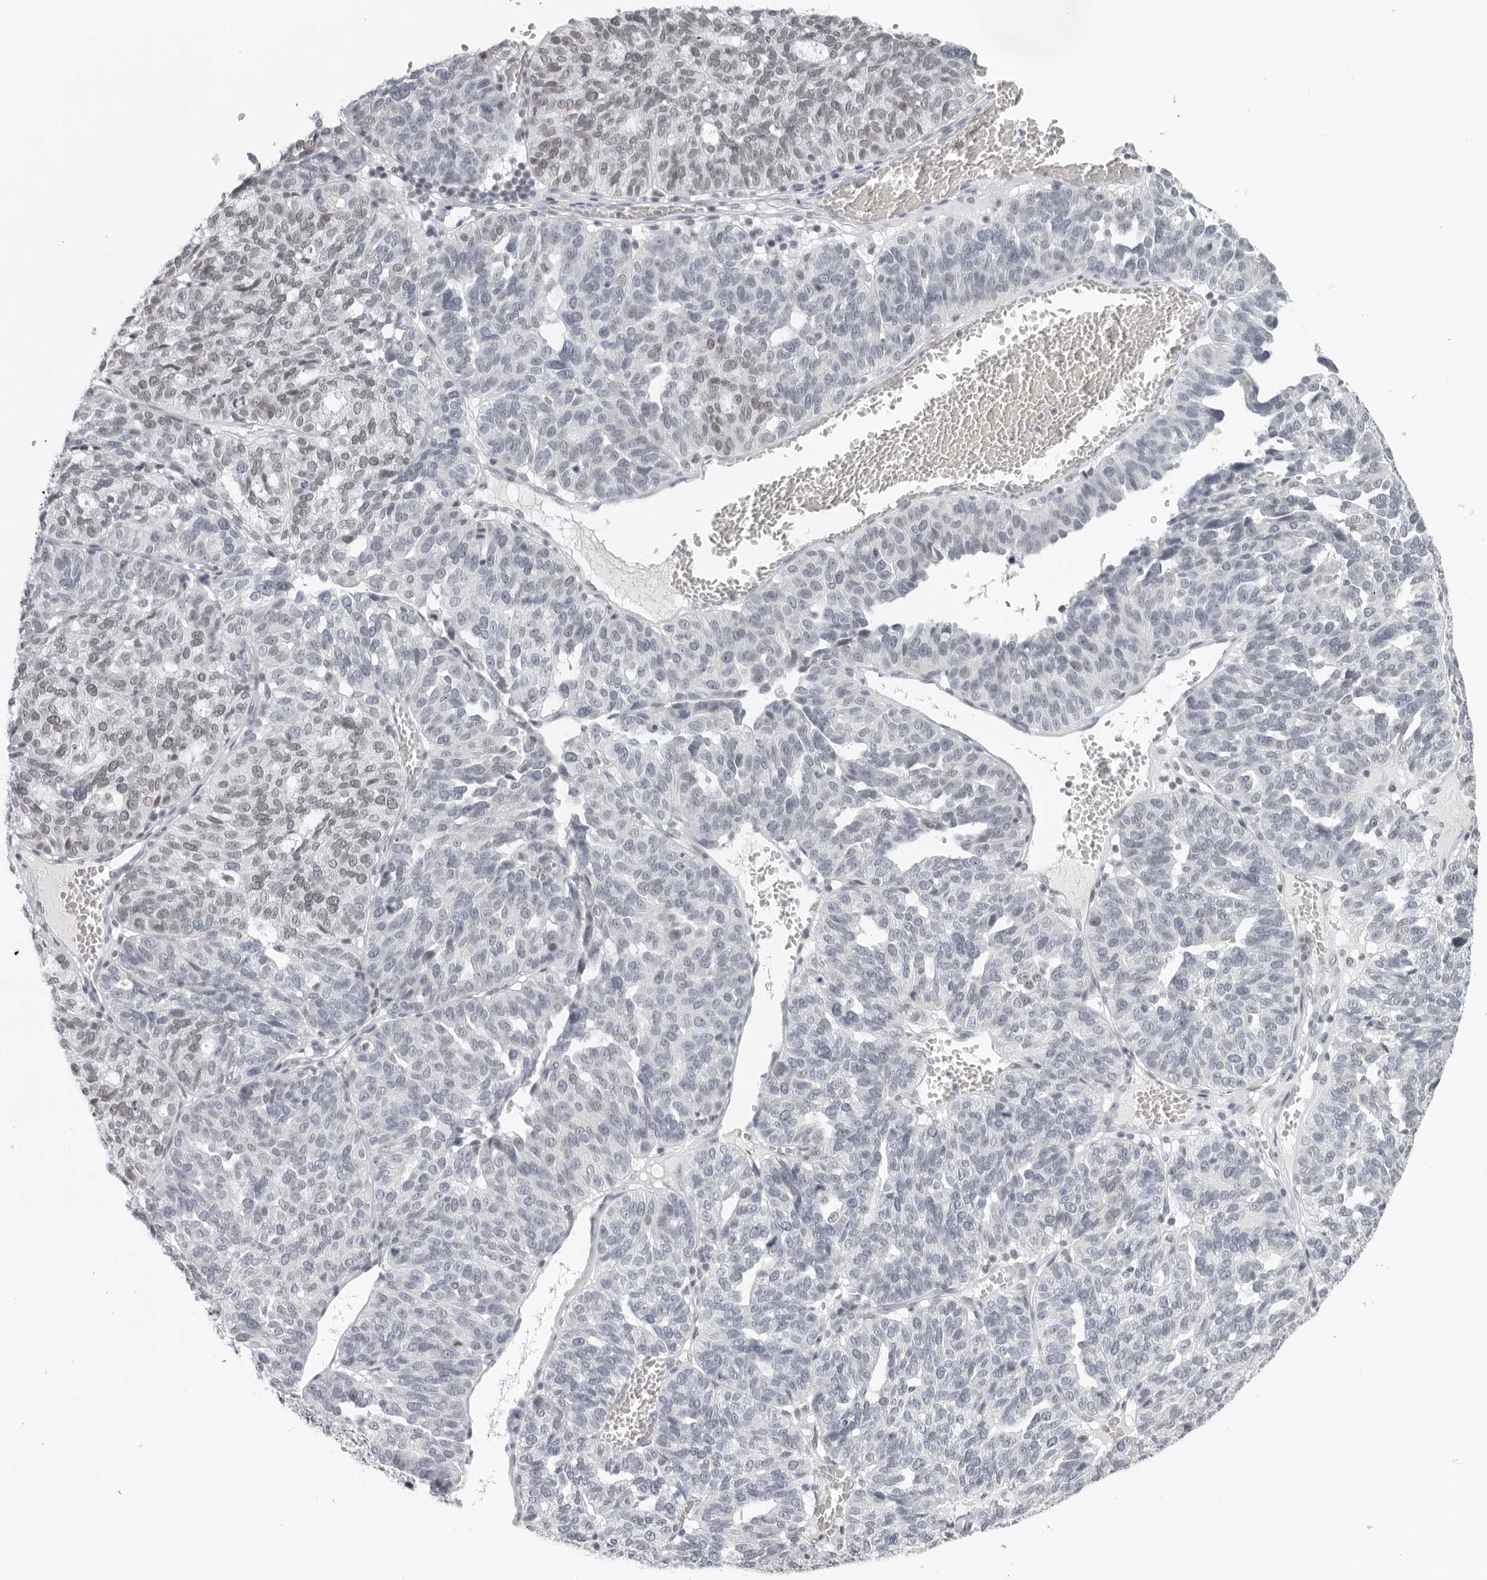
{"staining": {"intensity": "weak", "quantity": "<25%", "location": "nuclear"}, "tissue": "ovarian cancer", "cell_type": "Tumor cells", "image_type": "cancer", "snomed": [{"axis": "morphology", "description": "Cystadenocarcinoma, serous, NOS"}, {"axis": "topography", "description": "Ovary"}], "caption": "An image of human serous cystadenocarcinoma (ovarian) is negative for staining in tumor cells.", "gene": "FLG2", "patient": {"sex": "female", "age": 59}}